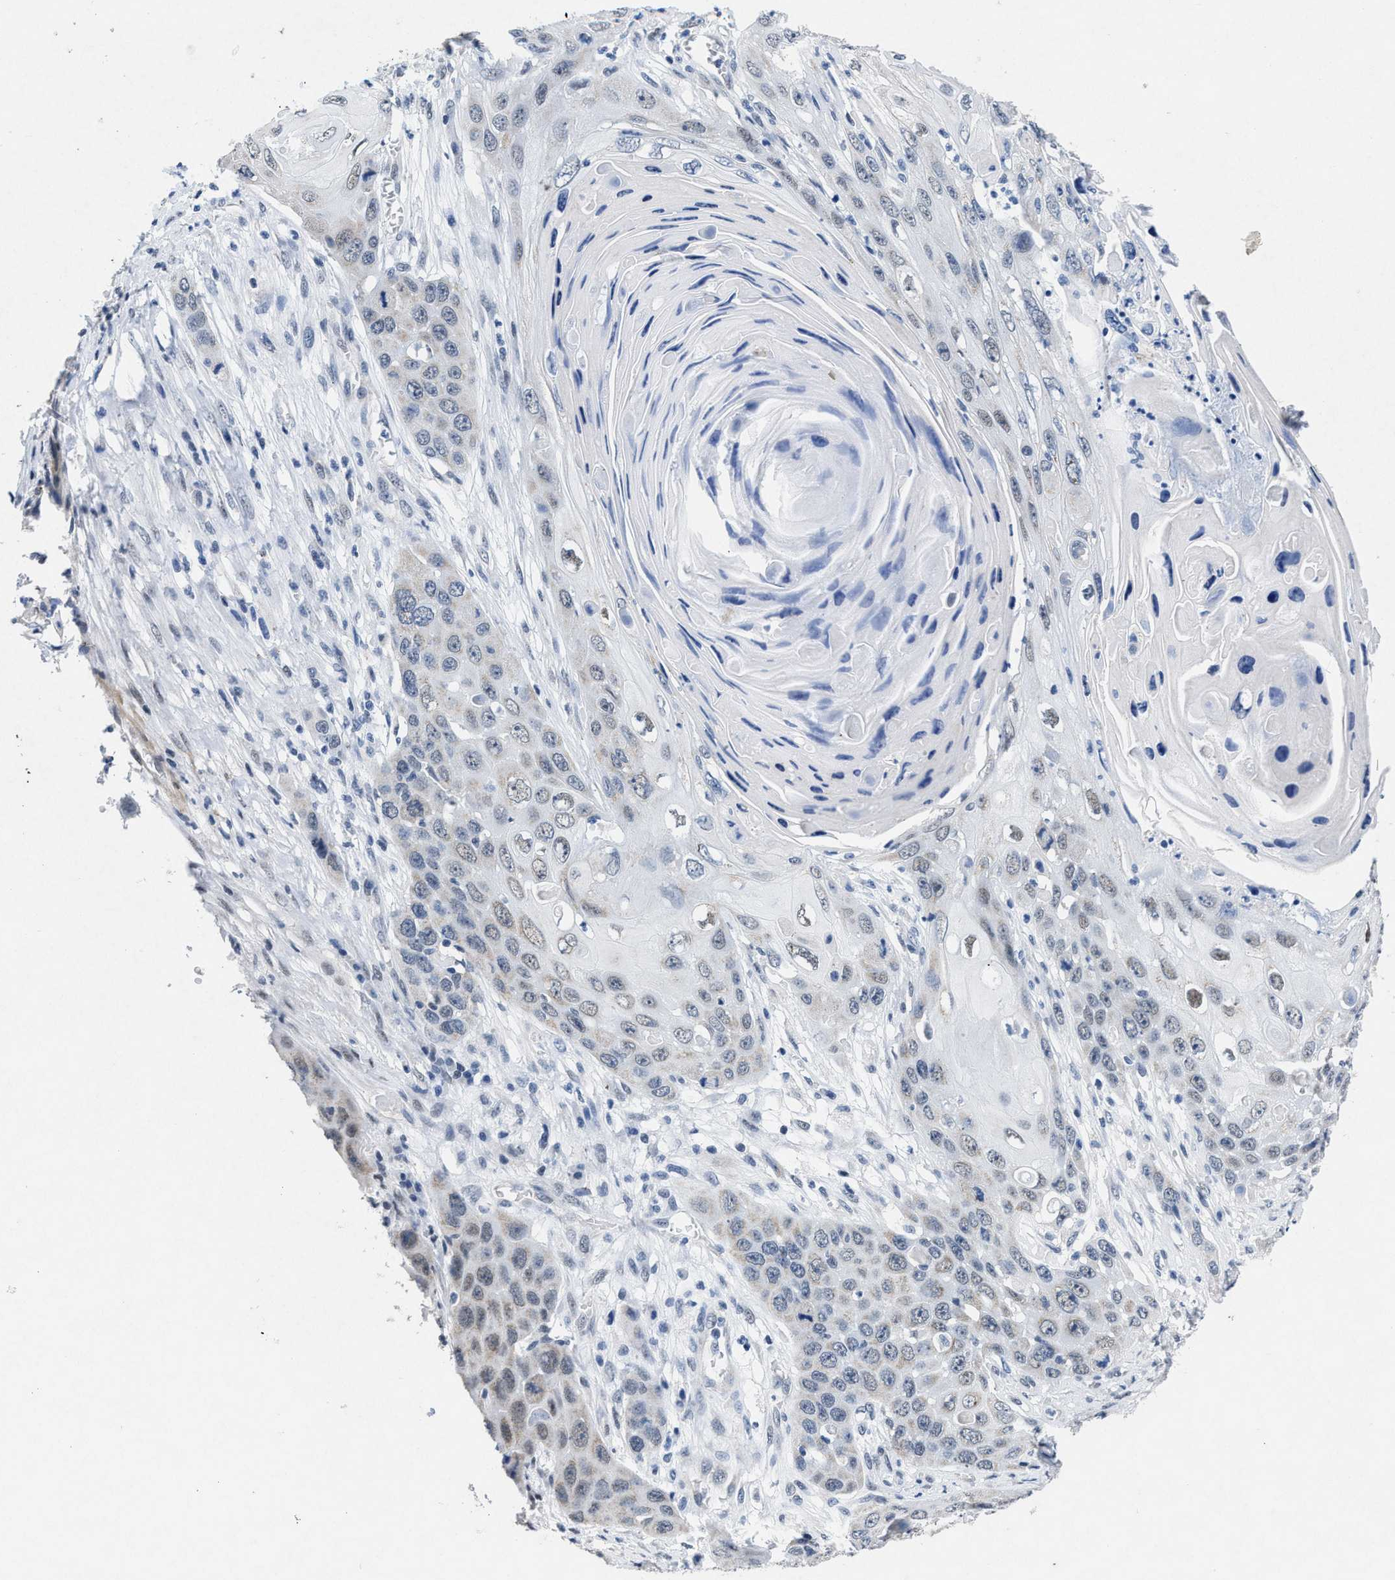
{"staining": {"intensity": "weak", "quantity": "<25%", "location": "cytoplasmic/membranous,nuclear"}, "tissue": "skin cancer", "cell_type": "Tumor cells", "image_type": "cancer", "snomed": [{"axis": "morphology", "description": "Squamous cell carcinoma, NOS"}, {"axis": "topography", "description": "Skin"}], "caption": "Tumor cells are negative for brown protein staining in skin cancer.", "gene": "ID3", "patient": {"sex": "male", "age": 55}}